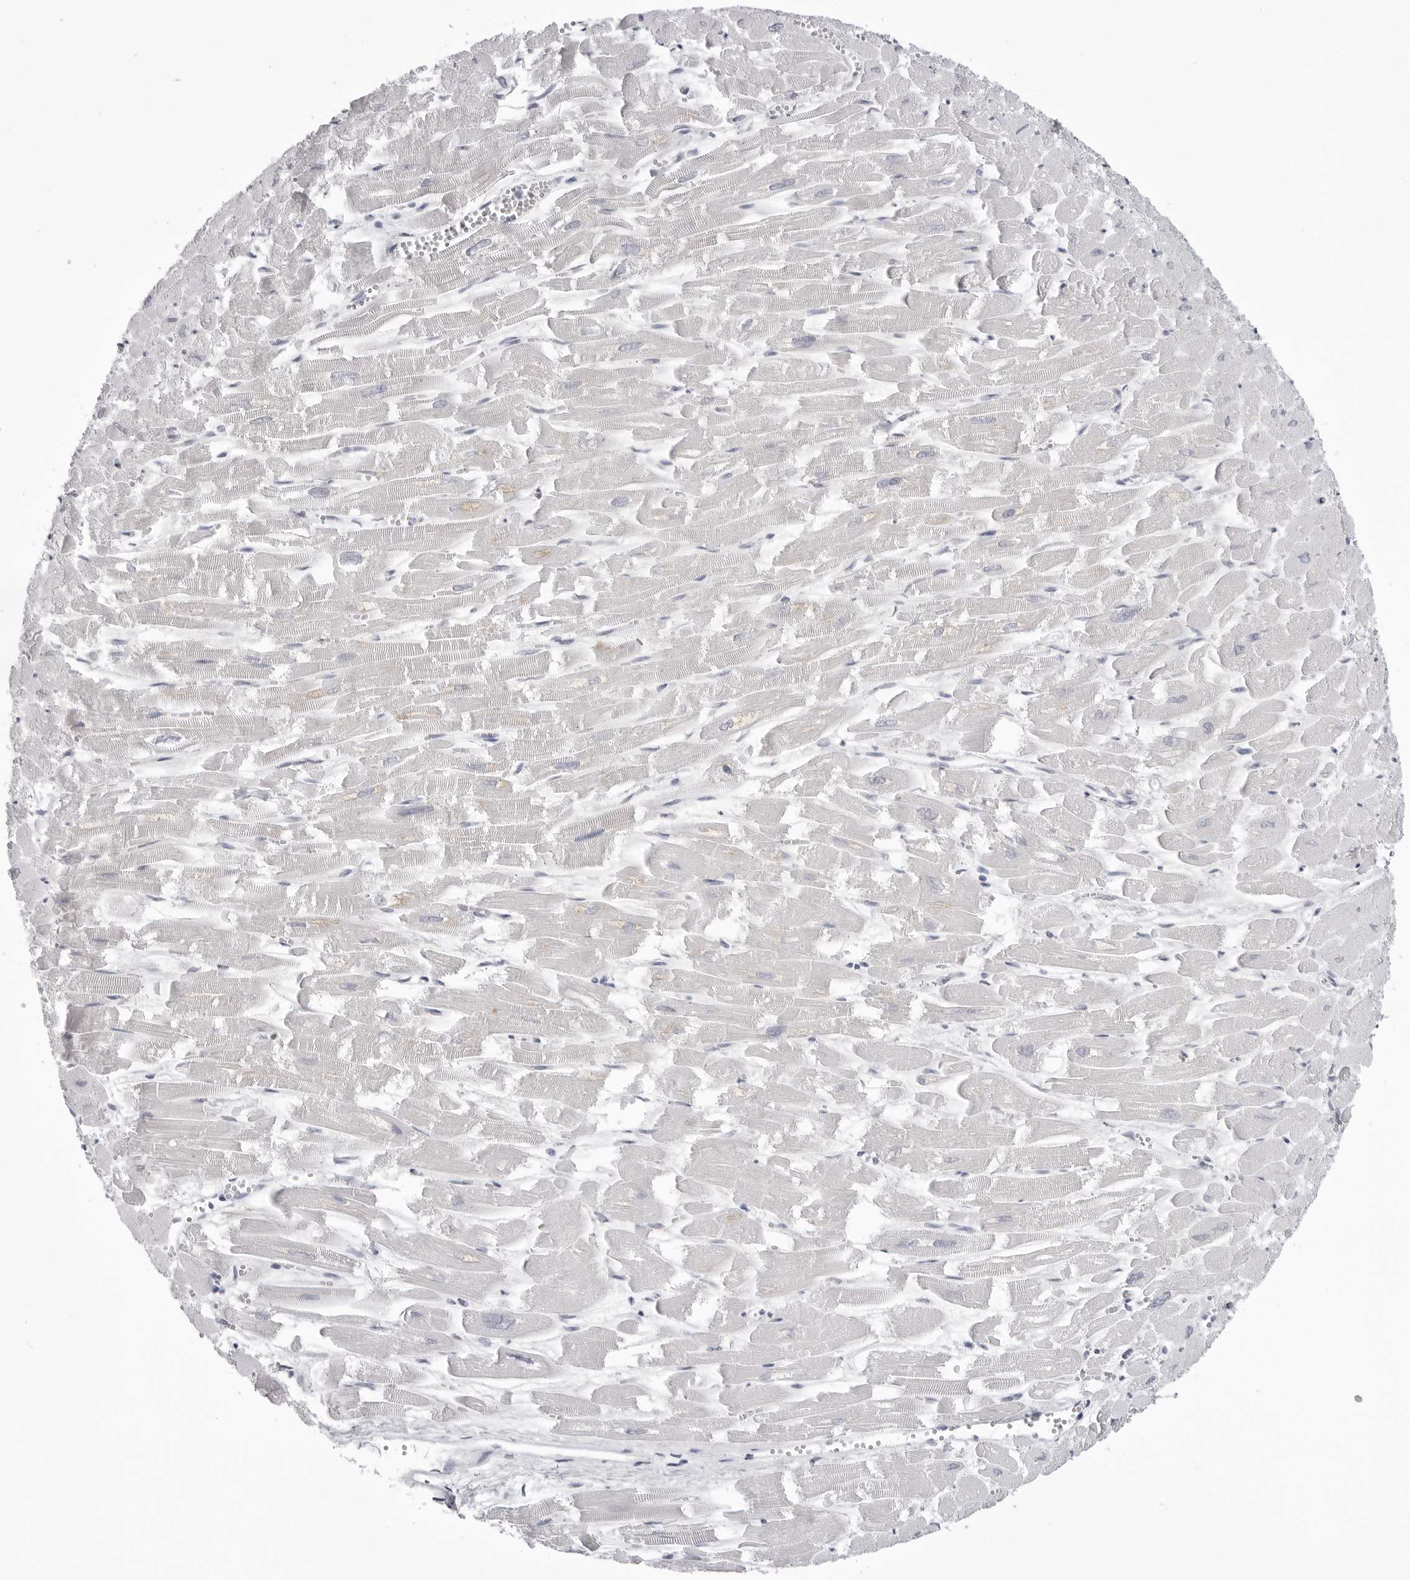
{"staining": {"intensity": "negative", "quantity": "none", "location": "none"}, "tissue": "heart muscle", "cell_type": "Cardiomyocytes", "image_type": "normal", "snomed": [{"axis": "morphology", "description": "Normal tissue, NOS"}, {"axis": "topography", "description": "Heart"}], "caption": "The histopathology image shows no significant staining in cardiomyocytes of heart muscle.", "gene": "TUFM", "patient": {"sex": "male", "age": 54}}